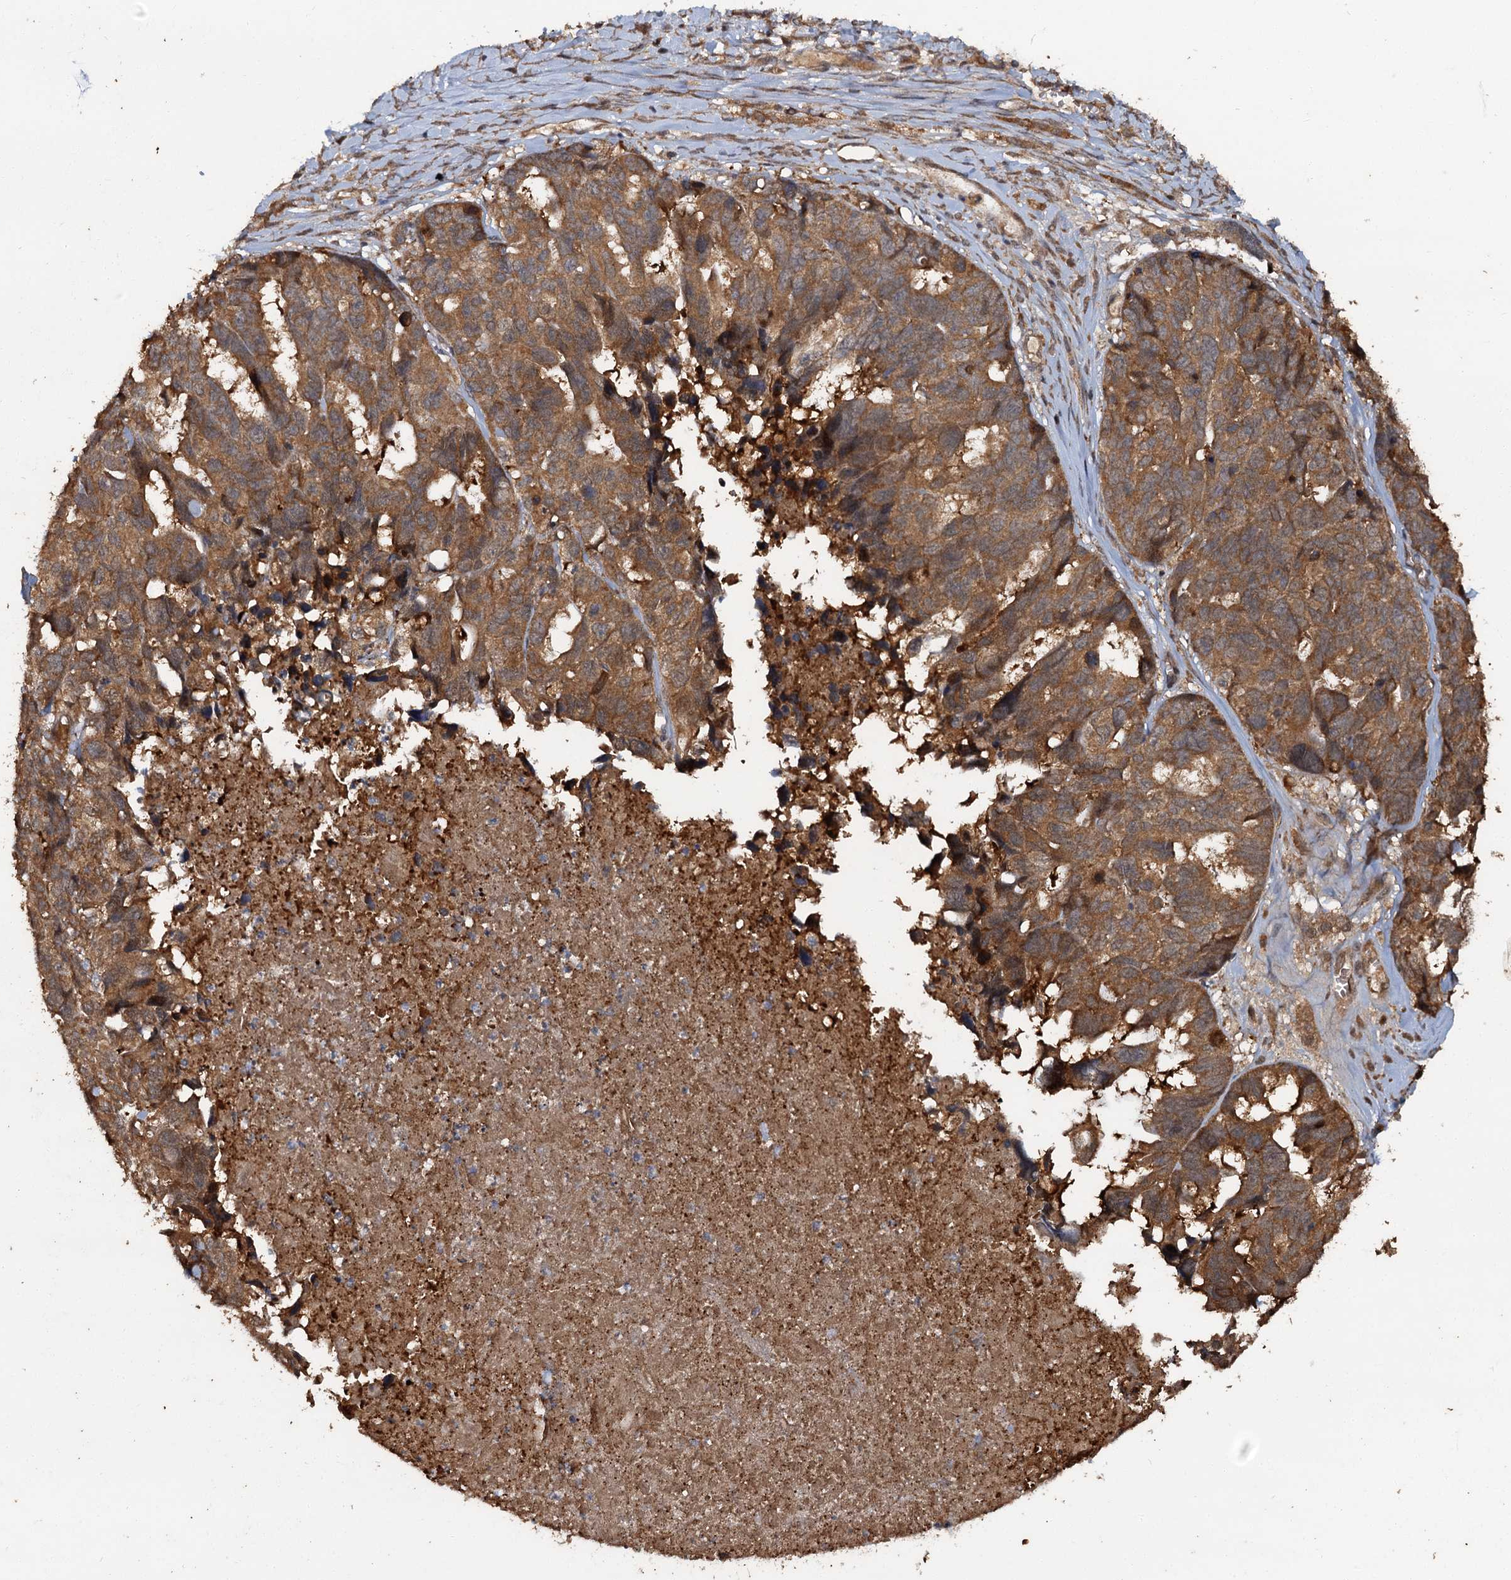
{"staining": {"intensity": "moderate", "quantity": ">75%", "location": "cytoplasmic/membranous"}, "tissue": "ovarian cancer", "cell_type": "Tumor cells", "image_type": "cancer", "snomed": [{"axis": "morphology", "description": "Cystadenocarcinoma, serous, NOS"}, {"axis": "topography", "description": "Ovary"}], "caption": "Serous cystadenocarcinoma (ovarian) stained with a protein marker exhibits moderate staining in tumor cells.", "gene": "SLC46A3", "patient": {"sex": "female", "age": 79}}